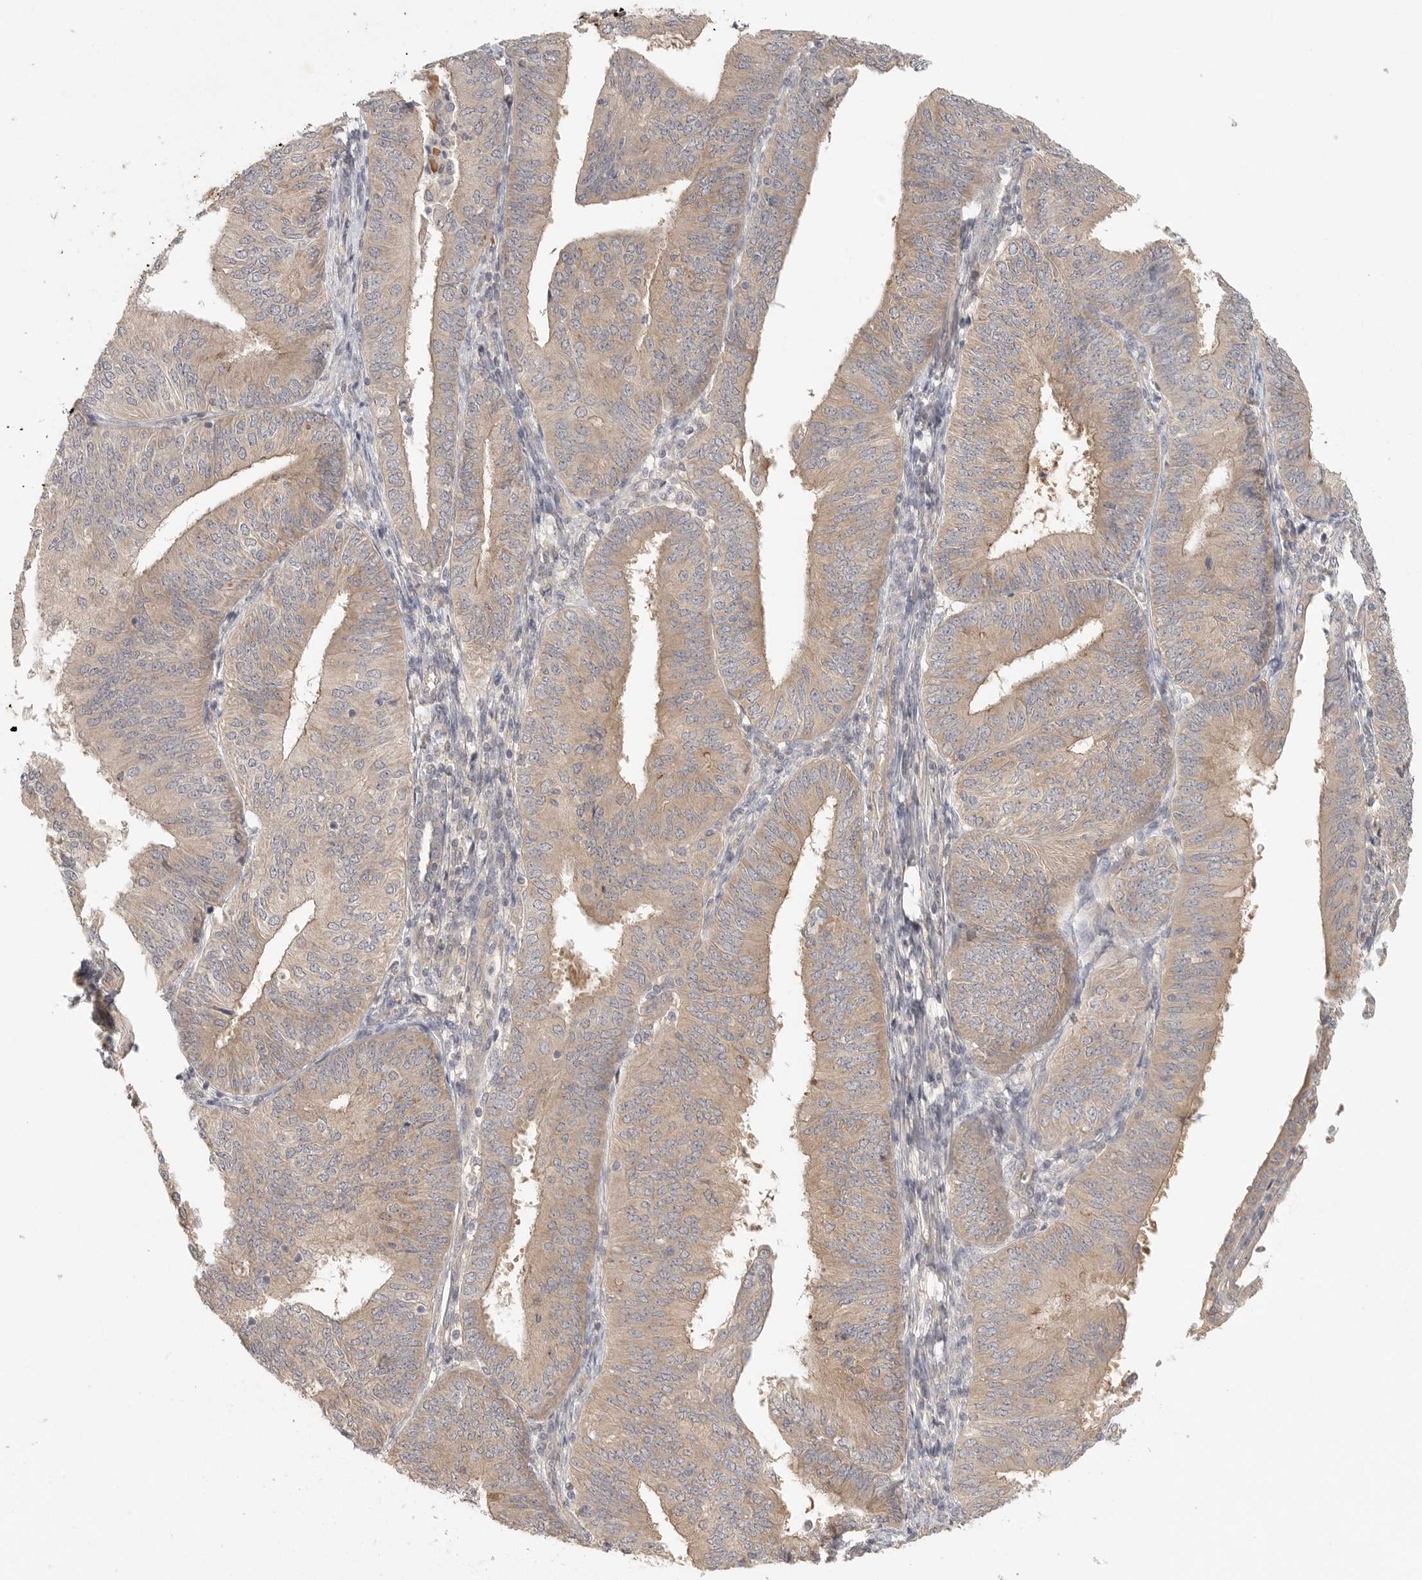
{"staining": {"intensity": "moderate", "quantity": ">75%", "location": "cytoplasmic/membranous"}, "tissue": "endometrial cancer", "cell_type": "Tumor cells", "image_type": "cancer", "snomed": [{"axis": "morphology", "description": "Adenocarcinoma, NOS"}, {"axis": "topography", "description": "Endometrium"}], "caption": "Endometrial cancer (adenocarcinoma) stained for a protein reveals moderate cytoplasmic/membranous positivity in tumor cells.", "gene": "HDAC6", "patient": {"sex": "female", "age": 58}}